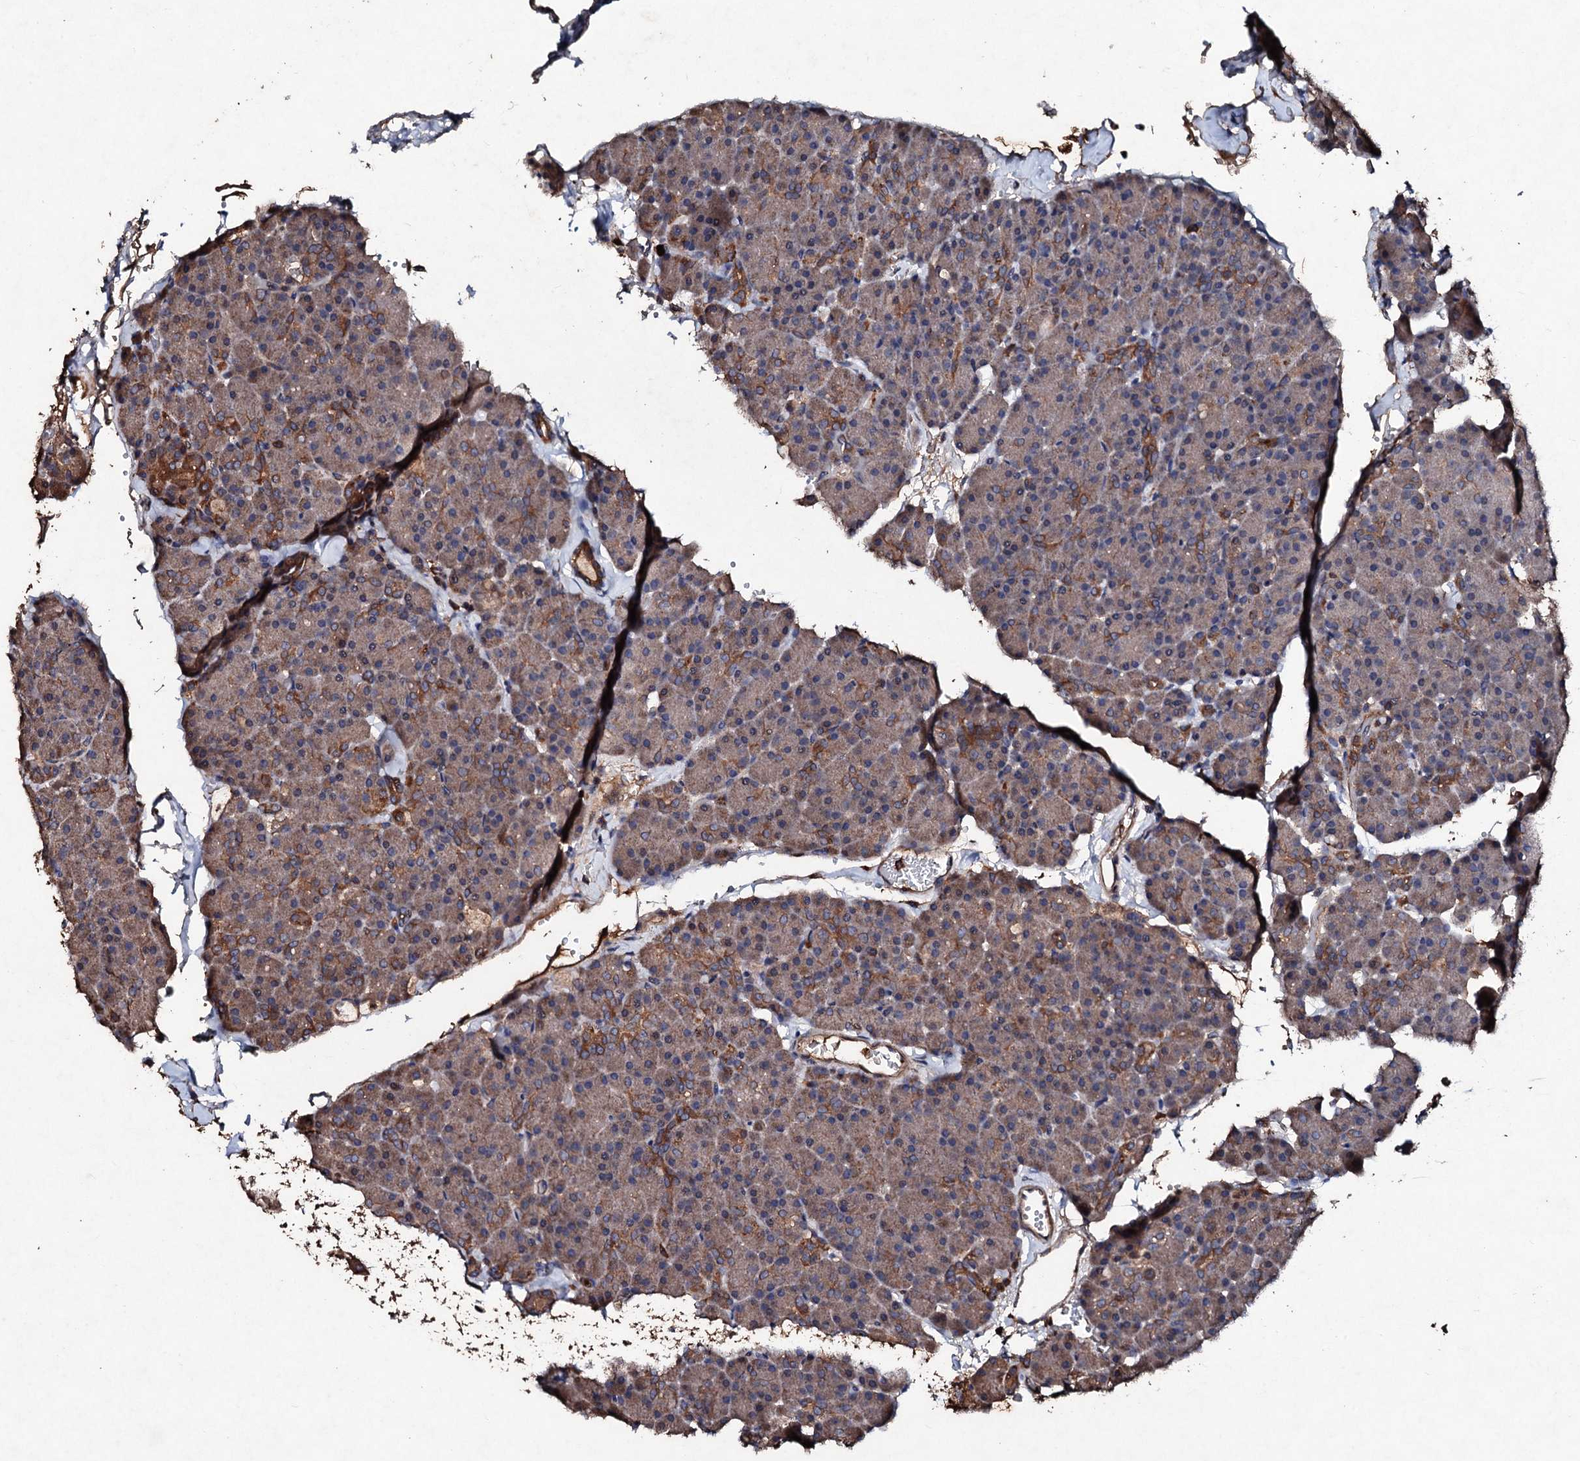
{"staining": {"intensity": "moderate", "quantity": "25%-75%", "location": "cytoplasmic/membranous"}, "tissue": "pancreas", "cell_type": "Exocrine glandular cells", "image_type": "normal", "snomed": [{"axis": "morphology", "description": "Normal tissue, NOS"}, {"axis": "topography", "description": "Pancreas"}], "caption": "IHC micrograph of benign pancreas stained for a protein (brown), which reveals medium levels of moderate cytoplasmic/membranous expression in about 25%-75% of exocrine glandular cells.", "gene": "KERA", "patient": {"sex": "male", "age": 36}}